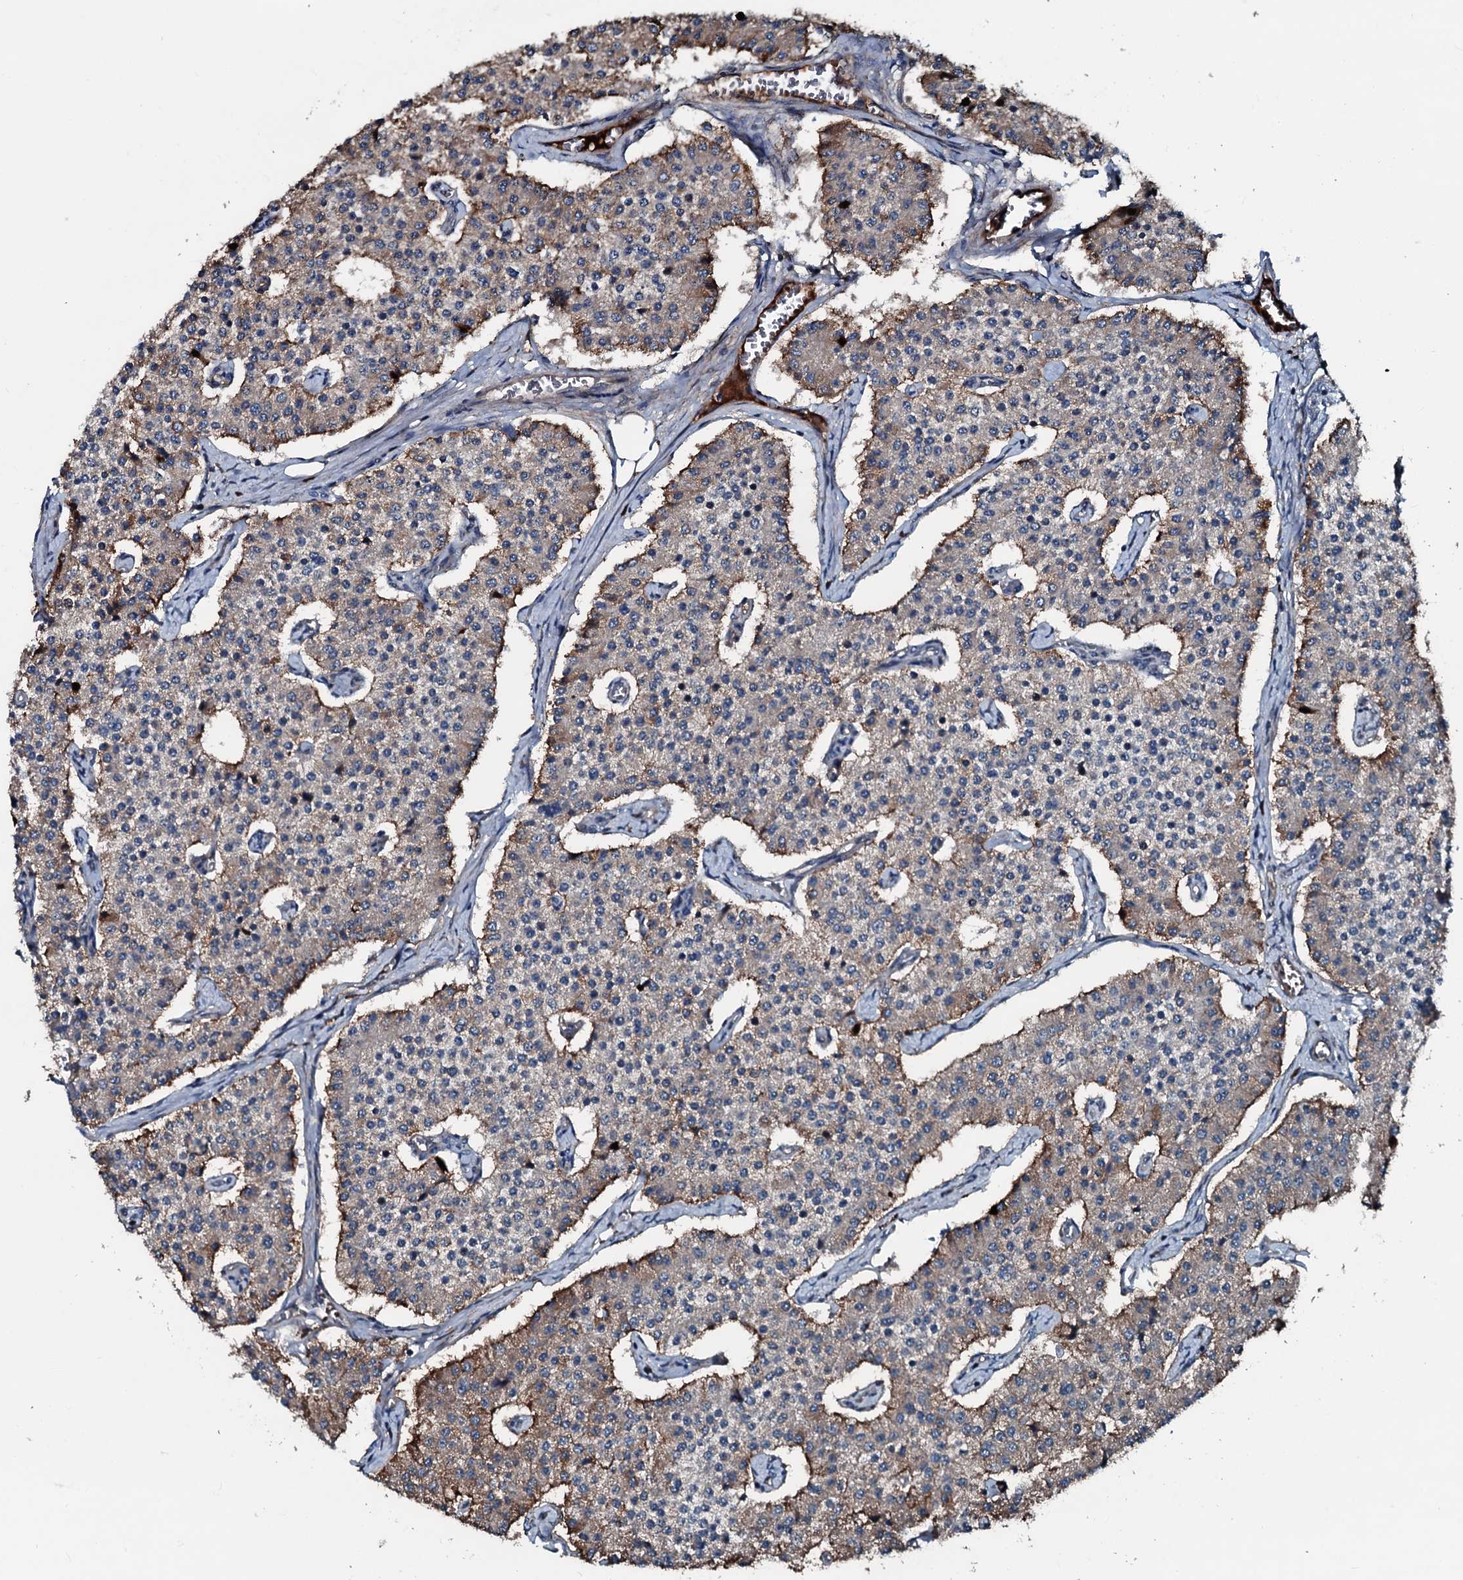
{"staining": {"intensity": "moderate", "quantity": "<25%", "location": "cytoplasmic/membranous"}, "tissue": "carcinoid", "cell_type": "Tumor cells", "image_type": "cancer", "snomed": [{"axis": "morphology", "description": "Carcinoid, malignant, NOS"}, {"axis": "topography", "description": "Colon"}], "caption": "Carcinoid (malignant) was stained to show a protein in brown. There is low levels of moderate cytoplasmic/membranous positivity in approximately <25% of tumor cells. (brown staining indicates protein expression, while blue staining denotes nuclei).", "gene": "AARS1", "patient": {"sex": "female", "age": 52}}